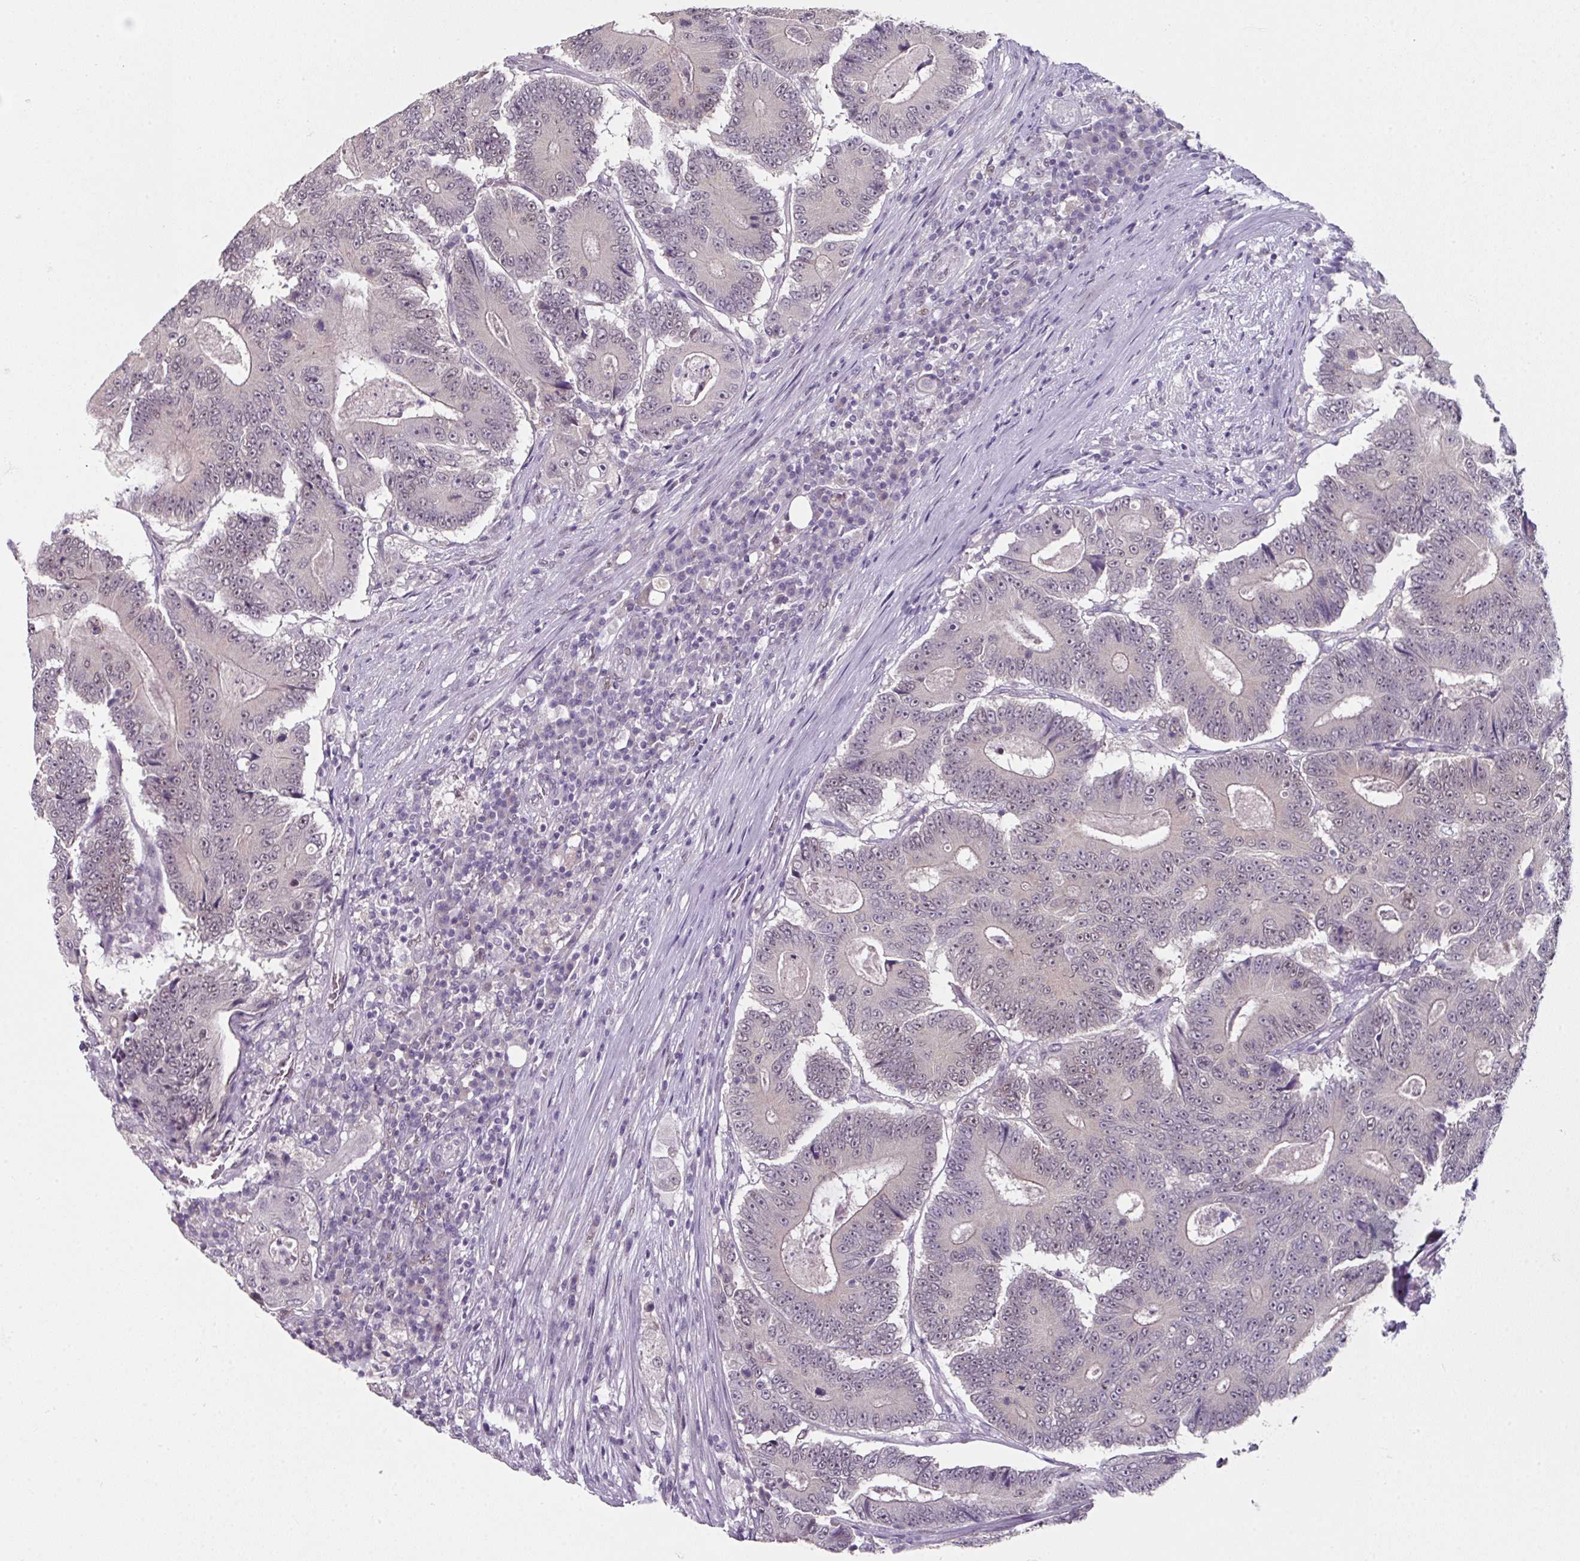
{"staining": {"intensity": "weak", "quantity": "25%-75%", "location": "nuclear"}, "tissue": "colorectal cancer", "cell_type": "Tumor cells", "image_type": "cancer", "snomed": [{"axis": "morphology", "description": "Adenocarcinoma, NOS"}, {"axis": "topography", "description": "Colon"}], "caption": "Immunohistochemistry (IHC) (DAB) staining of human colorectal adenocarcinoma shows weak nuclear protein positivity in approximately 25%-75% of tumor cells. (DAB (3,3'-diaminobenzidine) = brown stain, brightfield microscopy at high magnification).", "gene": "ELK1", "patient": {"sex": "male", "age": 83}}